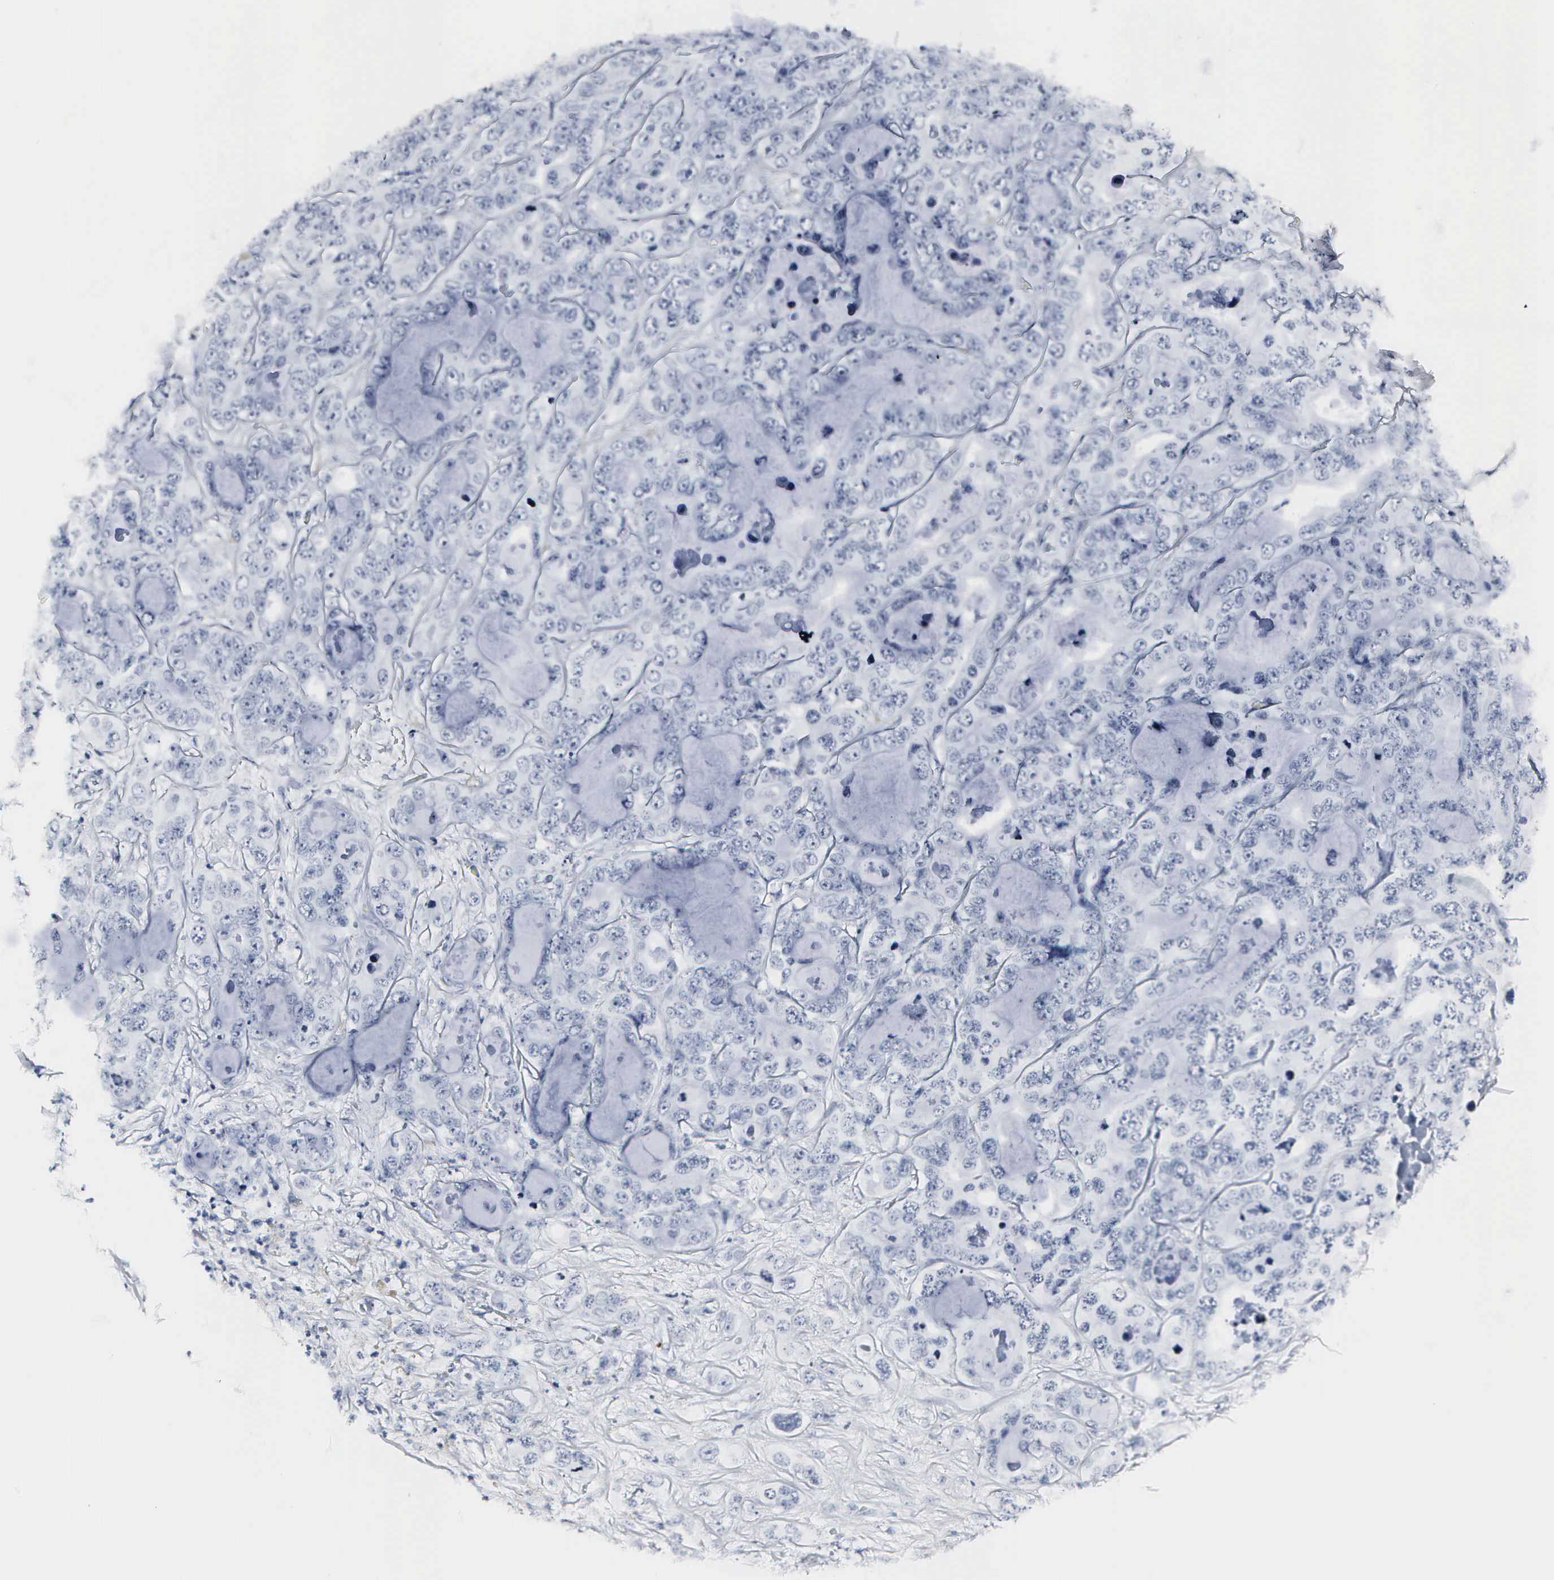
{"staining": {"intensity": "negative", "quantity": "none", "location": "none"}, "tissue": "liver cancer", "cell_type": "Tumor cells", "image_type": "cancer", "snomed": [{"axis": "morphology", "description": "Cholangiocarcinoma"}, {"axis": "topography", "description": "Liver"}], "caption": "This is an immunohistochemistry (IHC) histopathology image of liver cancer. There is no staining in tumor cells.", "gene": "DGCR2", "patient": {"sex": "female", "age": 79}}